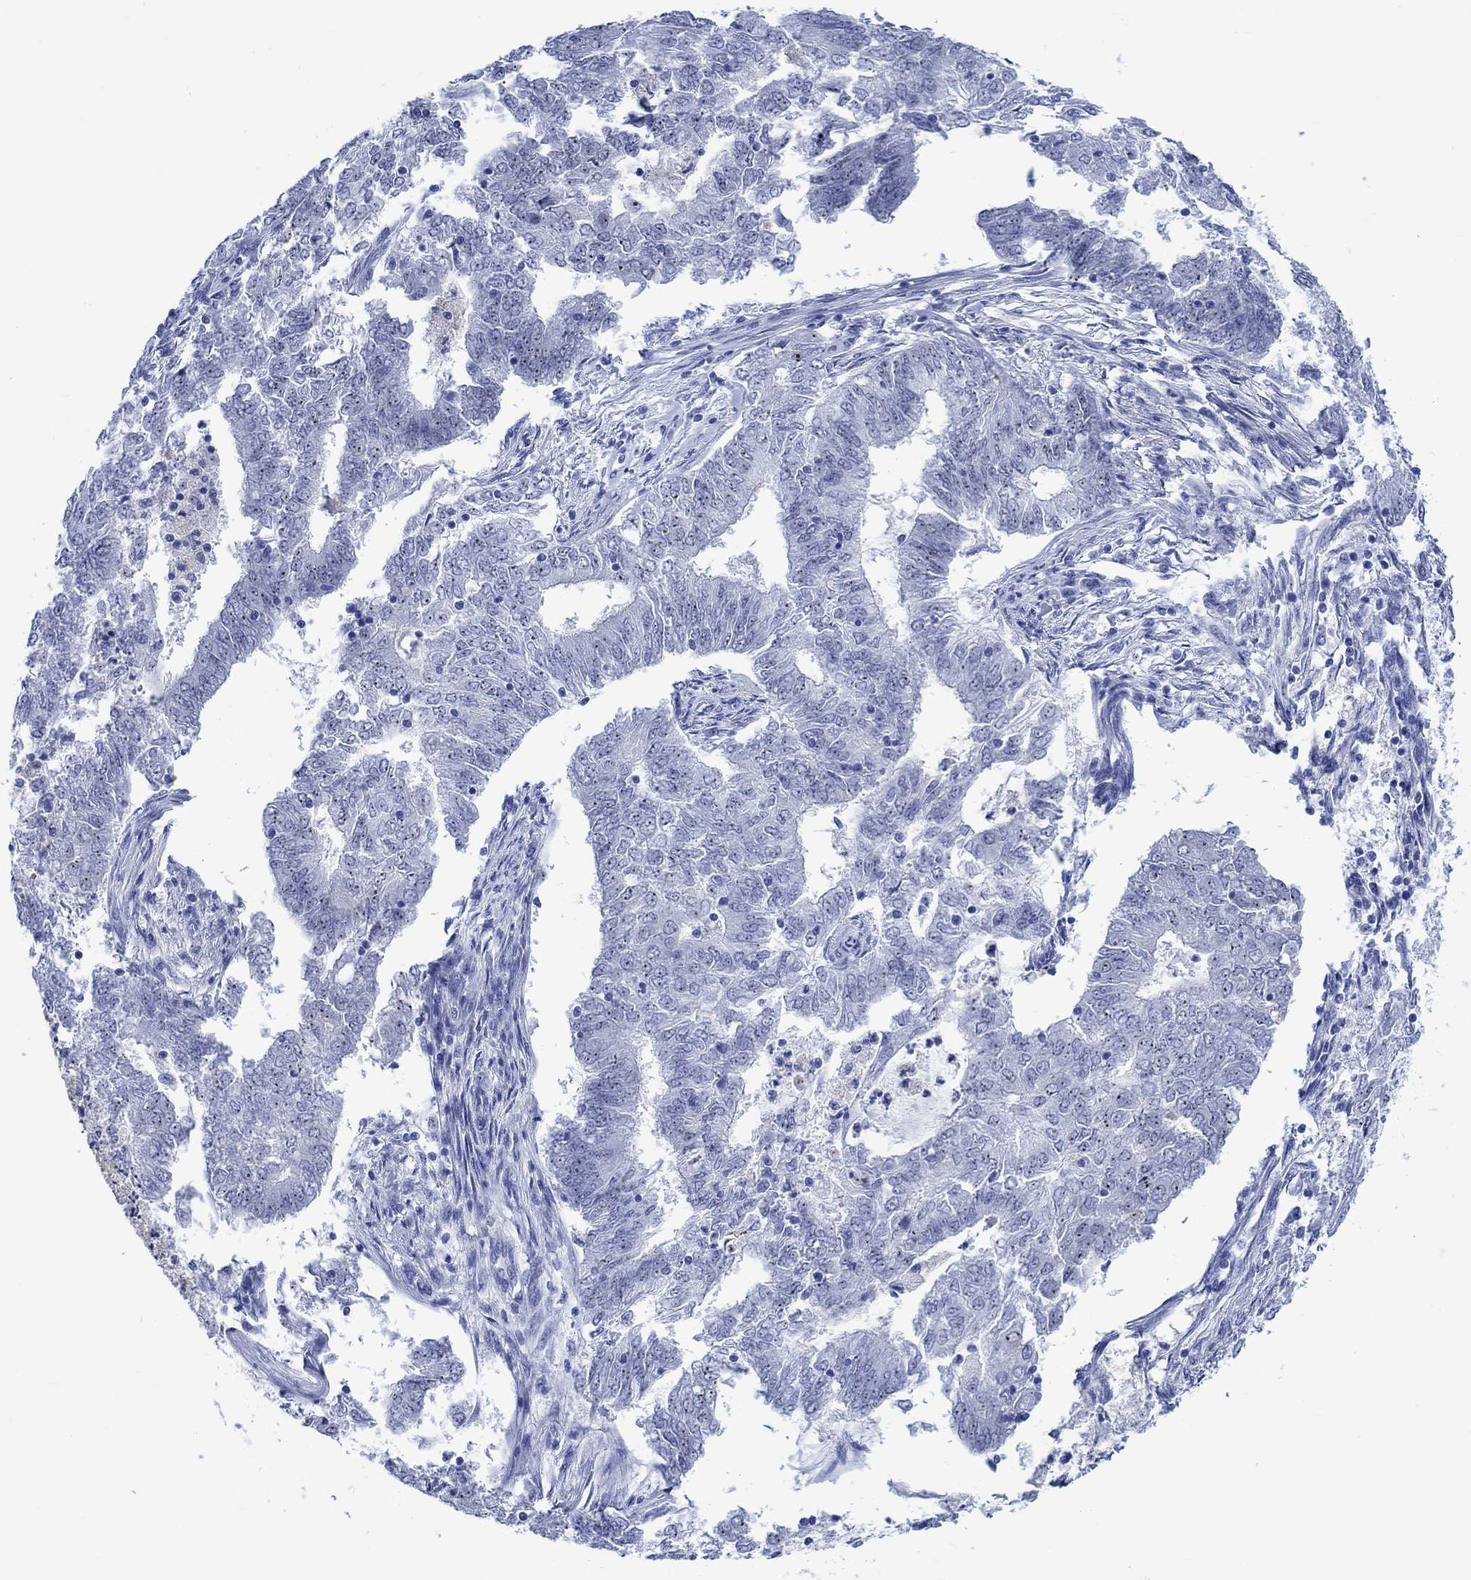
{"staining": {"intensity": "strong", "quantity": "25%-75%", "location": "nuclear"}, "tissue": "endometrial cancer", "cell_type": "Tumor cells", "image_type": "cancer", "snomed": [{"axis": "morphology", "description": "Adenocarcinoma, NOS"}, {"axis": "topography", "description": "Endometrium"}], "caption": "Approximately 25%-75% of tumor cells in human endometrial cancer demonstrate strong nuclear protein positivity as visualized by brown immunohistochemical staining.", "gene": "ZNF446", "patient": {"sex": "female", "age": 62}}